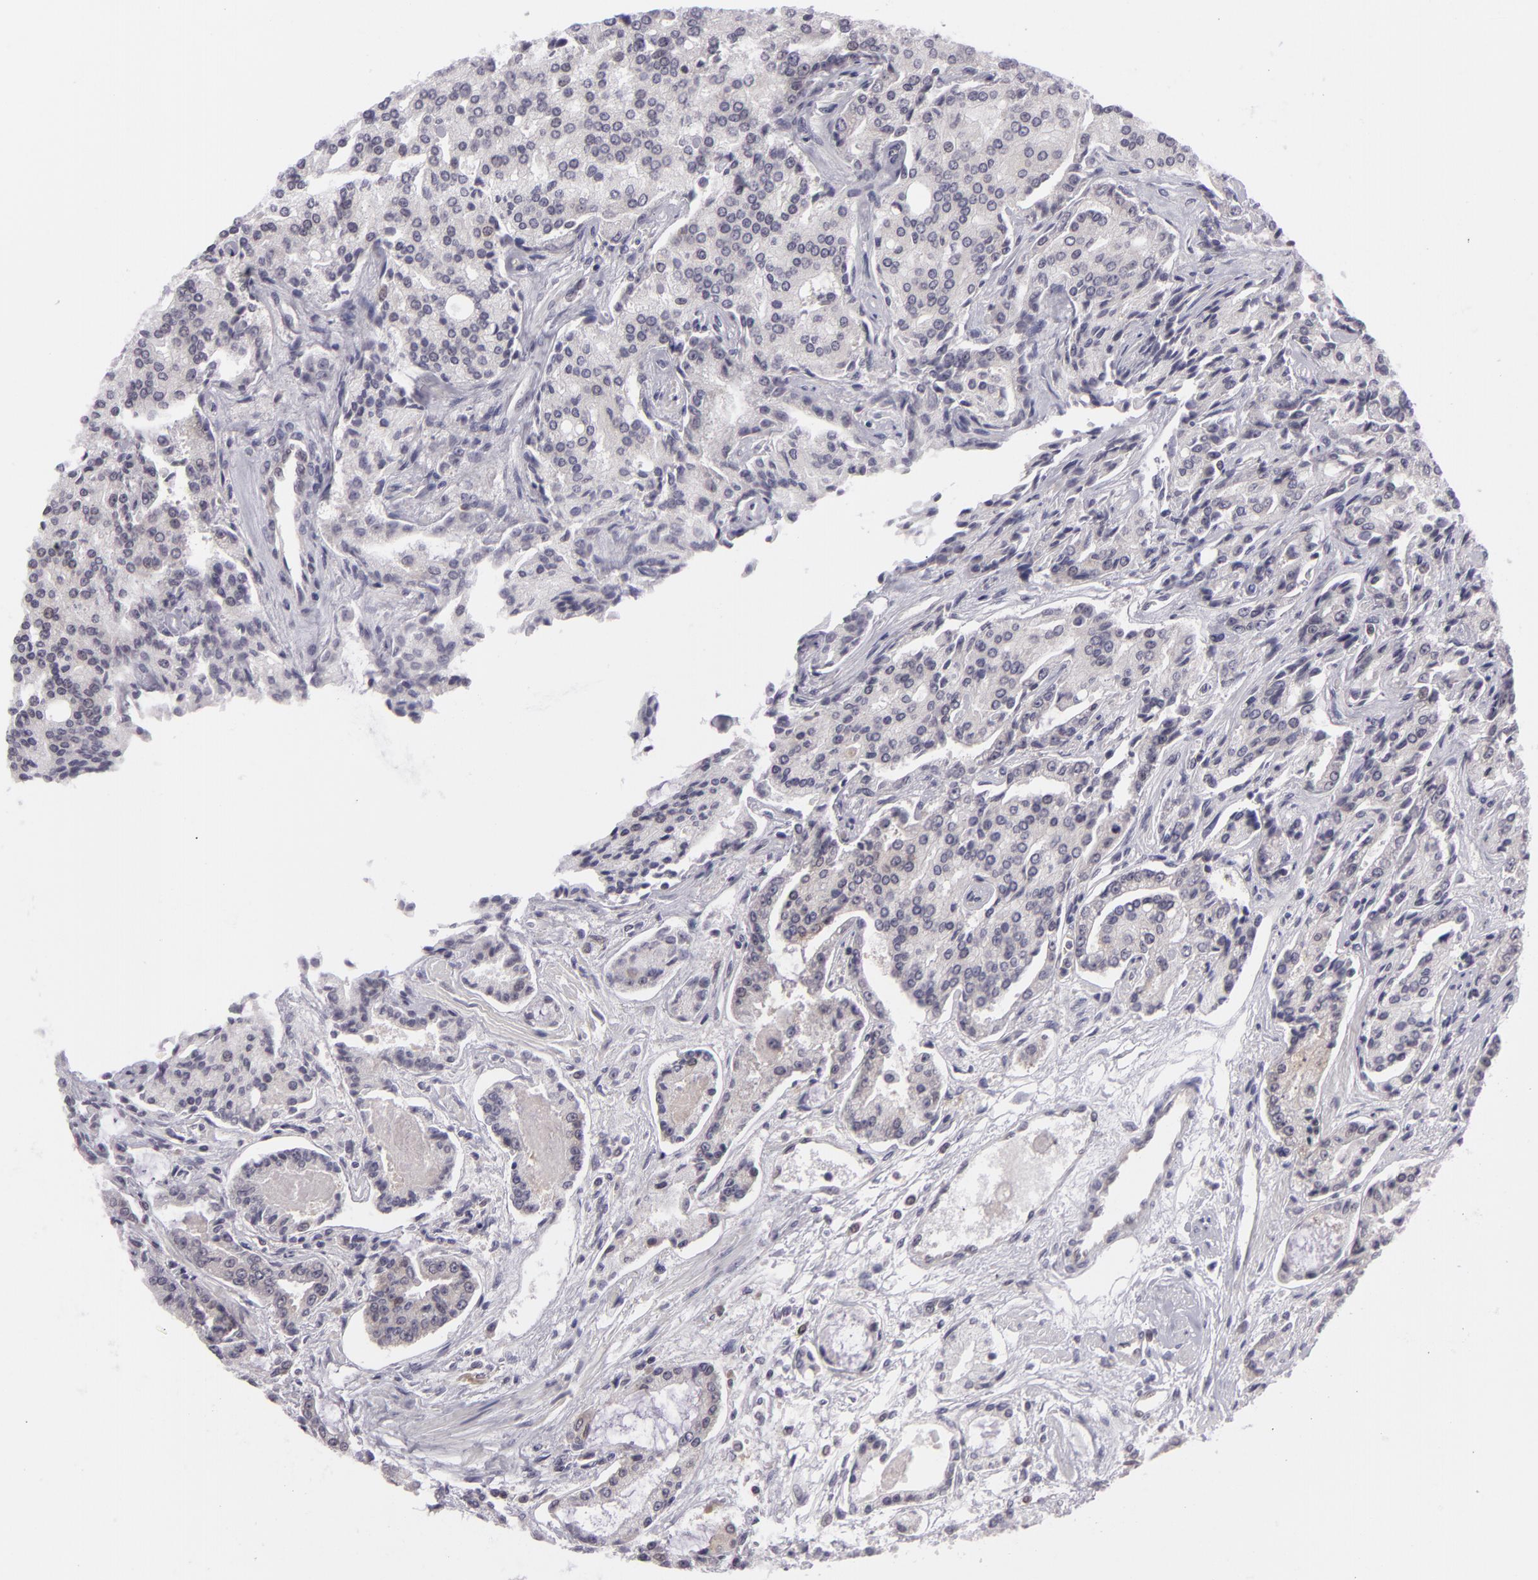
{"staining": {"intensity": "negative", "quantity": "none", "location": "none"}, "tissue": "prostate cancer", "cell_type": "Tumor cells", "image_type": "cancer", "snomed": [{"axis": "morphology", "description": "Adenocarcinoma, Medium grade"}, {"axis": "topography", "description": "Prostate"}], "caption": "An IHC photomicrograph of prostate cancer is shown. There is no staining in tumor cells of prostate cancer.", "gene": "BCL10", "patient": {"sex": "male", "age": 72}}